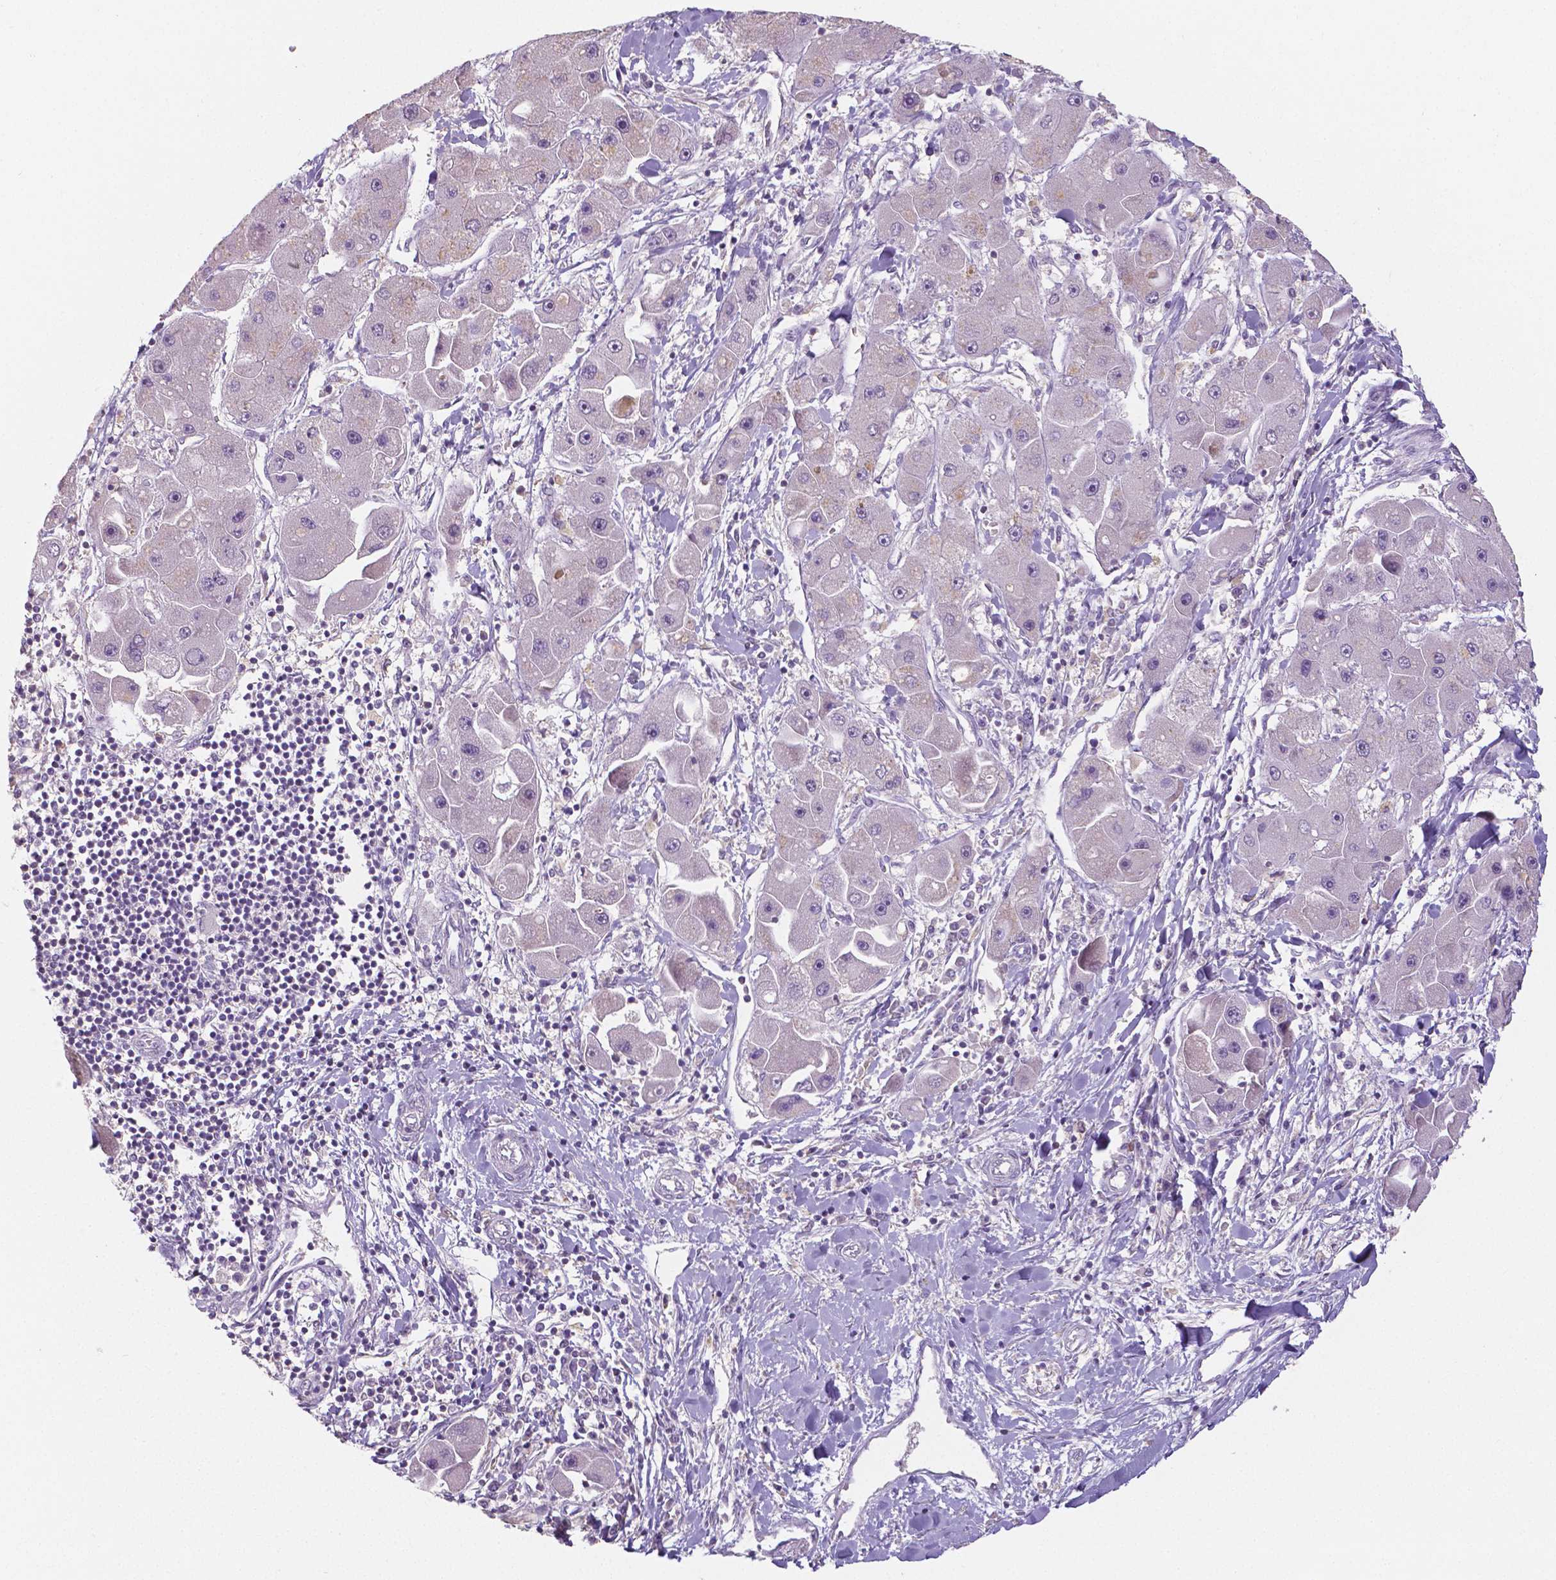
{"staining": {"intensity": "negative", "quantity": "none", "location": "none"}, "tissue": "liver cancer", "cell_type": "Tumor cells", "image_type": "cancer", "snomed": [{"axis": "morphology", "description": "Carcinoma, Hepatocellular, NOS"}, {"axis": "topography", "description": "Liver"}], "caption": "IHC image of neoplastic tissue: human liver cancer stained with DAB demonstrates no significant protein expression in tumor cells.", "gene": "CRMP1", "patient": {"sex": "male", "age": 24}}